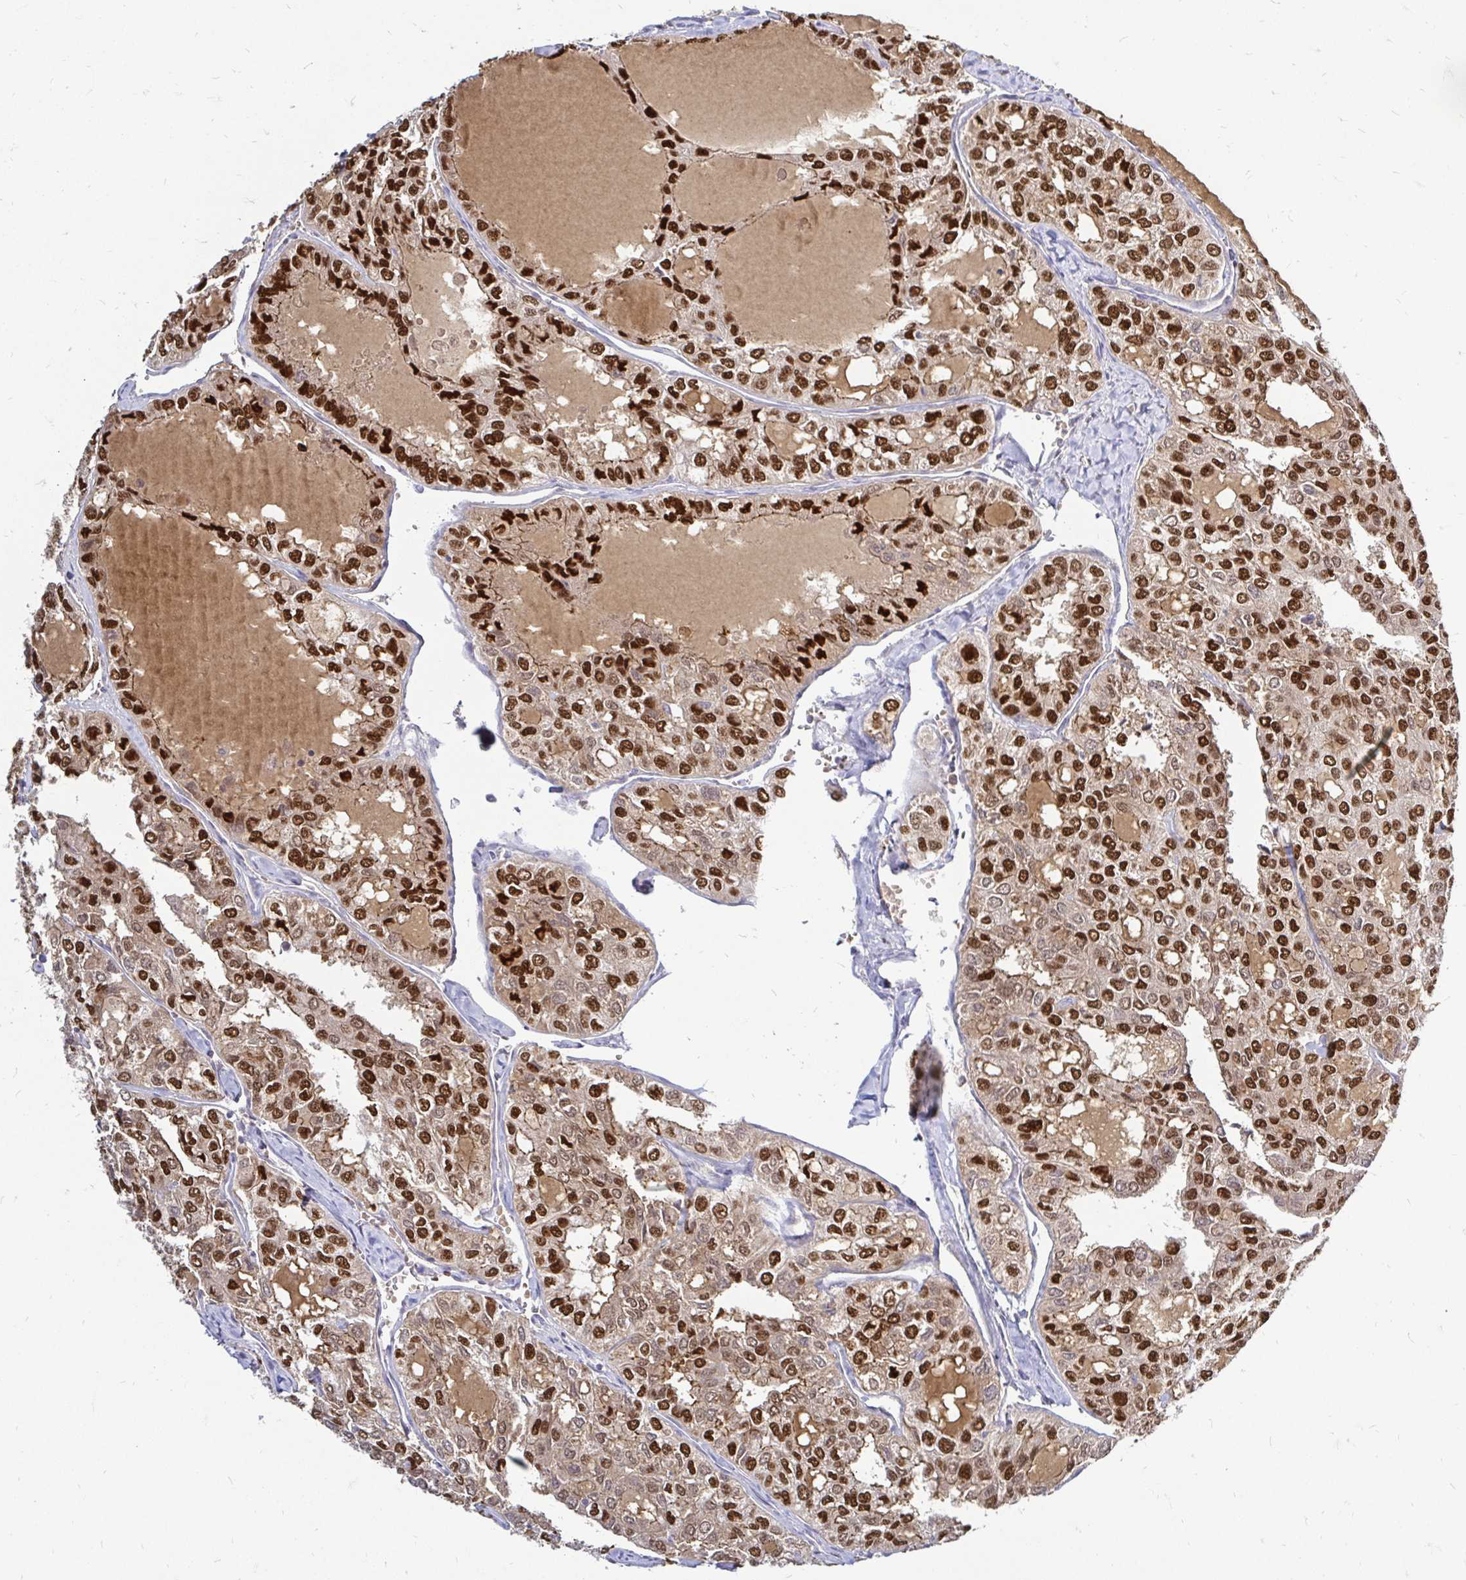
{"staining": {"intensity": "strong", "quantity": ">75%", "location": "nuclear"}, "tissue": "thyroid cancer", "cell_type": "Tumor cells", "image_type": "cancer", "snomed": [{"axis": "morphology", "description": "Follicular adenoma carcinoma, NOS"}, {"axis": "topography", "description": "Thyroid gland"}], "caption": "Strong nuclear positivity is present in about >75% of tumor cells in thyroid follicular adenoma carcinoma. The protein of interest is stained brown, and the nuclei are stained in blue (DAB (3,3'-diaminobenzidine) IHC with brightfield microscopy, high magnification).", "gene": "ARHGEF37", "patient": {"sex": "male", "age": 75}}